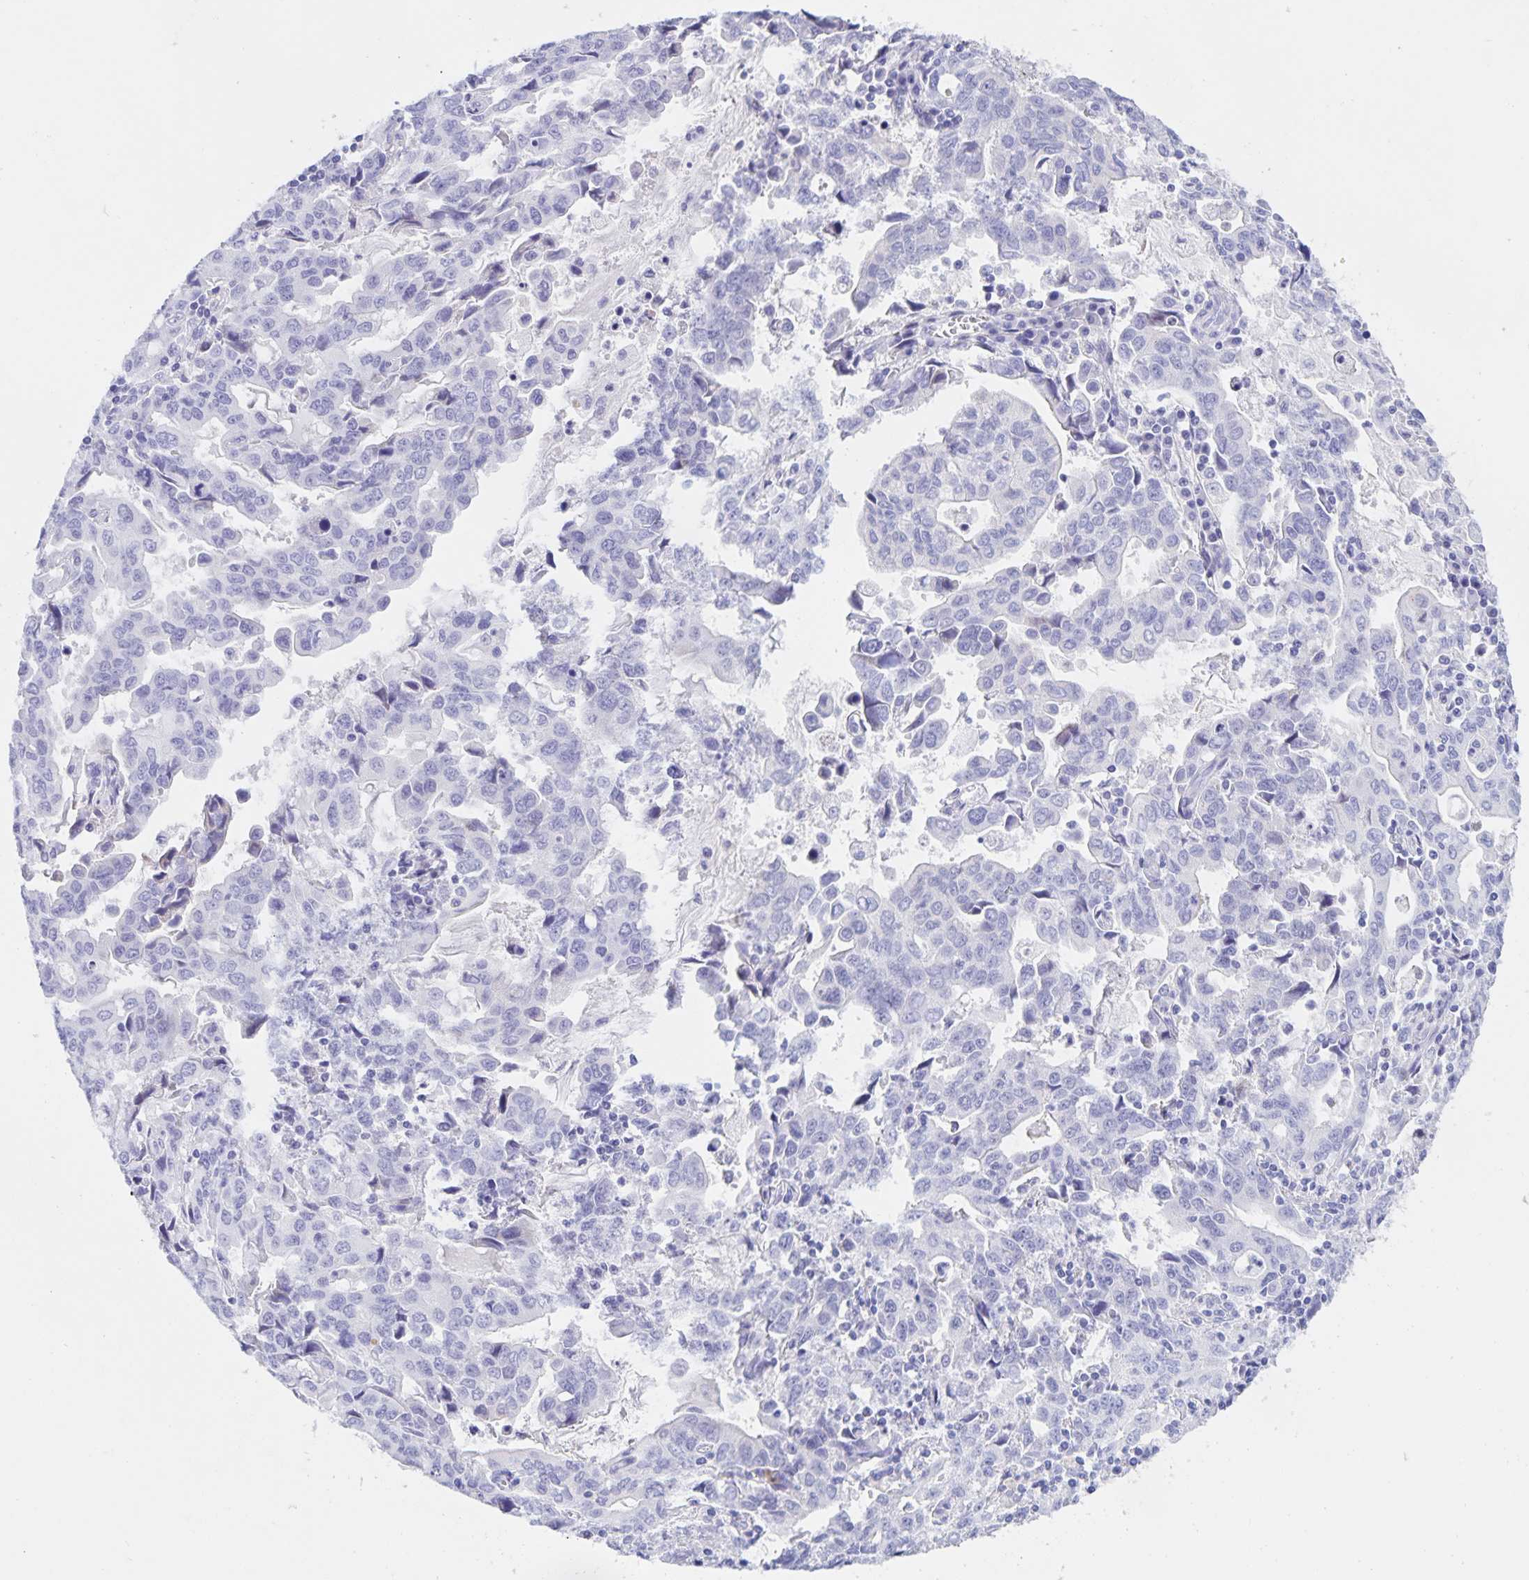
{"staining": {"intensity": "negative", "quantity": "none", "location": "none"}, "tissue": "stomach cancer", "cell_type": "Tumor cells", "image_type": "cancer", "snomed": [{"axis": "morphology", "description": "Adenocarcinoma, NOS"}, {"axis": "topography", "description": "Stomach, upper"}], "caption": "Tumor cells show no significant protein positivity in stomach cancer (adenocarcinoma). The staining is performed using DAB (3,3'-diaminobenzidine) brown chromogen with nuclei counter-stained in using hematoxylin.", "gene": "CATSPER4", "patient": {"sex": "male", "age": 85}}